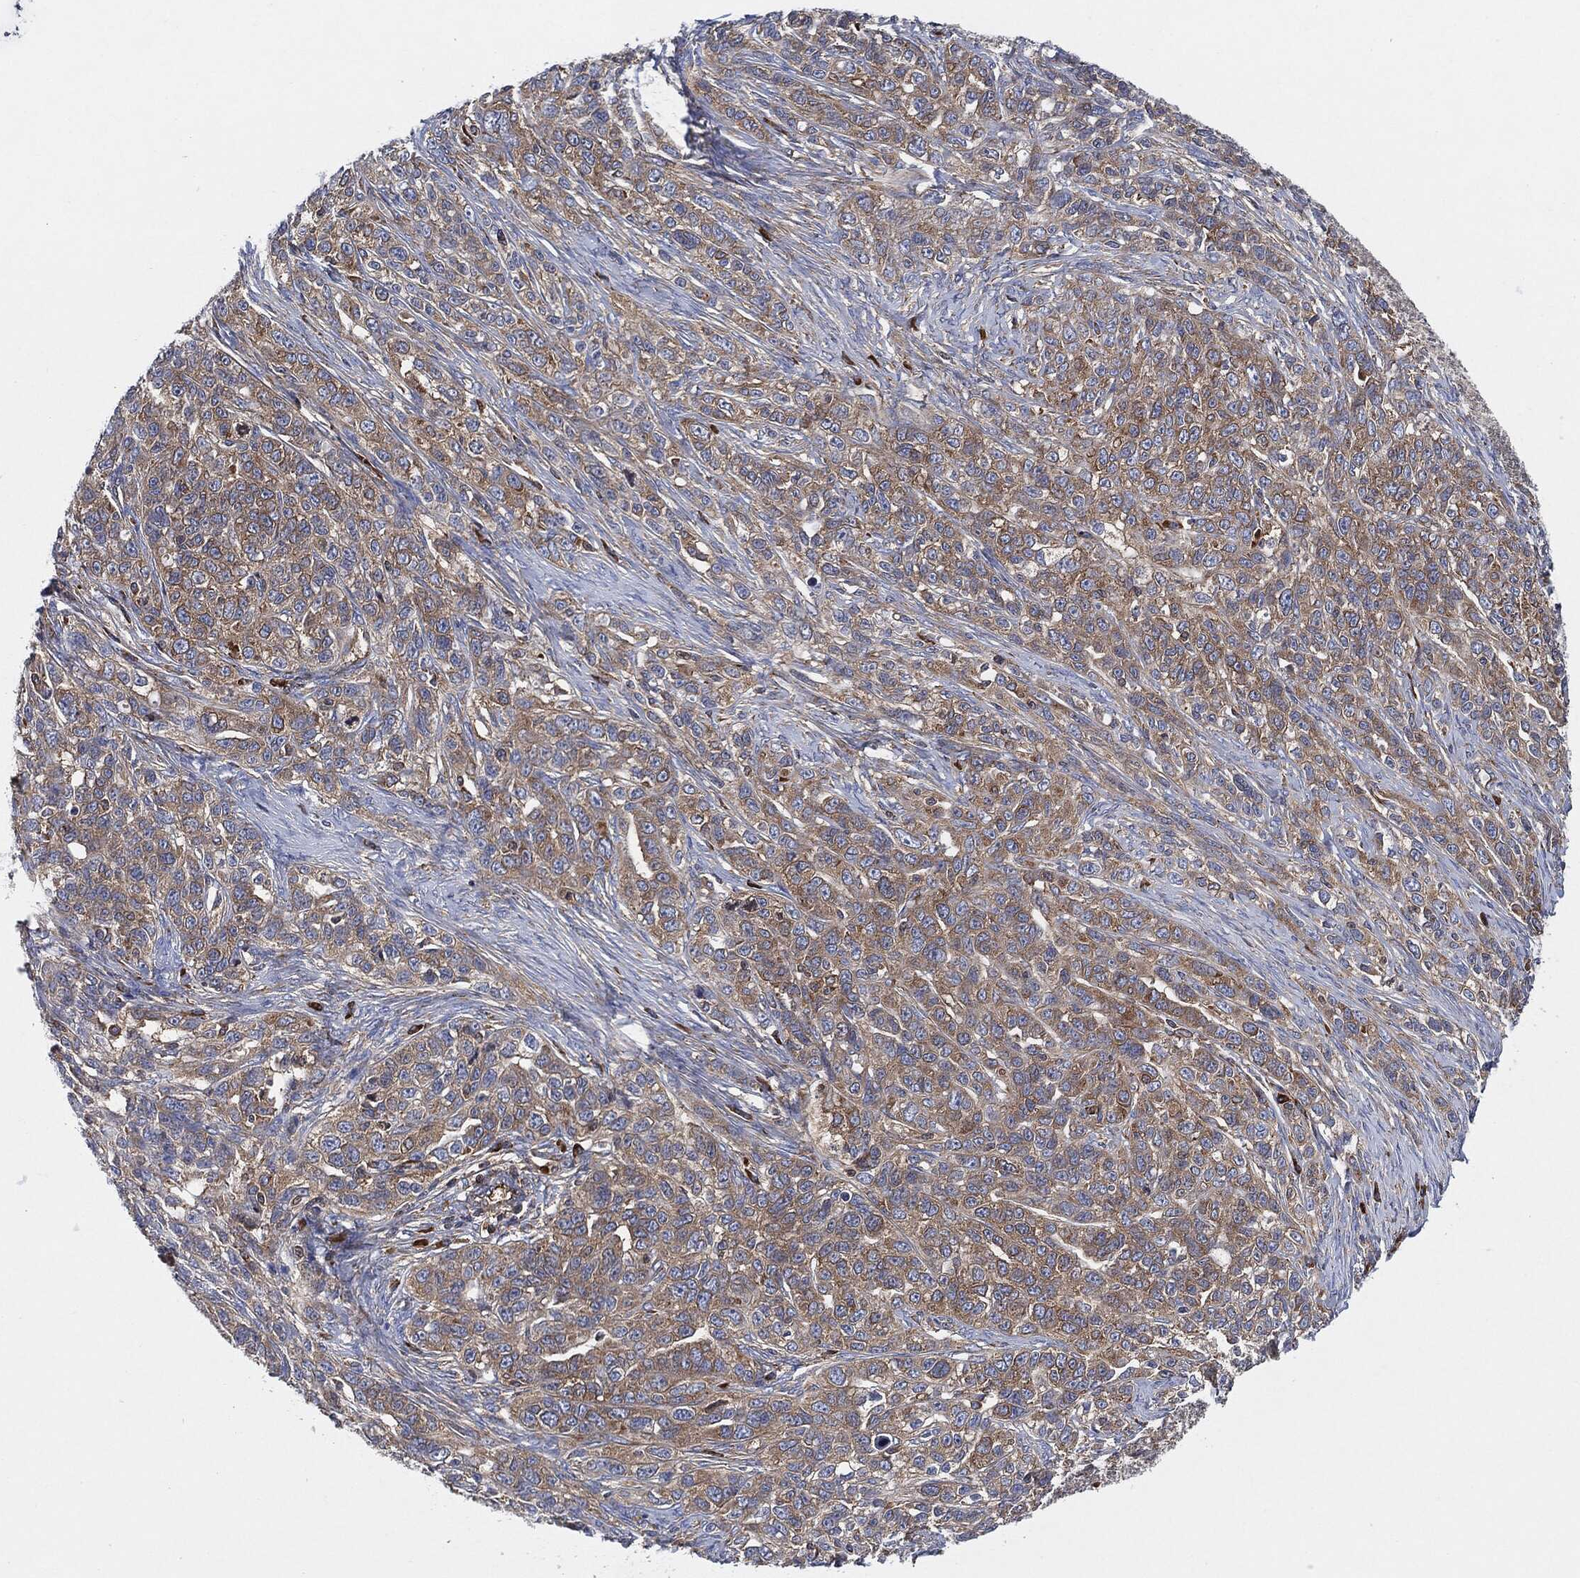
{"staining": {"intensity": "weak", "quantity": "25%-75%", "location": "cytoplasmic/membranous"}, "tissue": "ovarian cancer", "cell_type": "Tumor cells", "image_type": "cancer", "snomed": [{"axis": "morphology", "description": "Cystadenocarcinoma, serous, NOS"}, {"axis": "topography", "description": "Ovary"}], "caption": "This micrograph exhibits ovarian cancer stained with immunohistochemistry to label a protein in brown. The cytoplasmic/membranous of tumor cells show weak positivity for the protein. Nuclei are counter-stained blue.", "gene": "EIF2S2", "patient": {"sex": "female", "age": 71}}